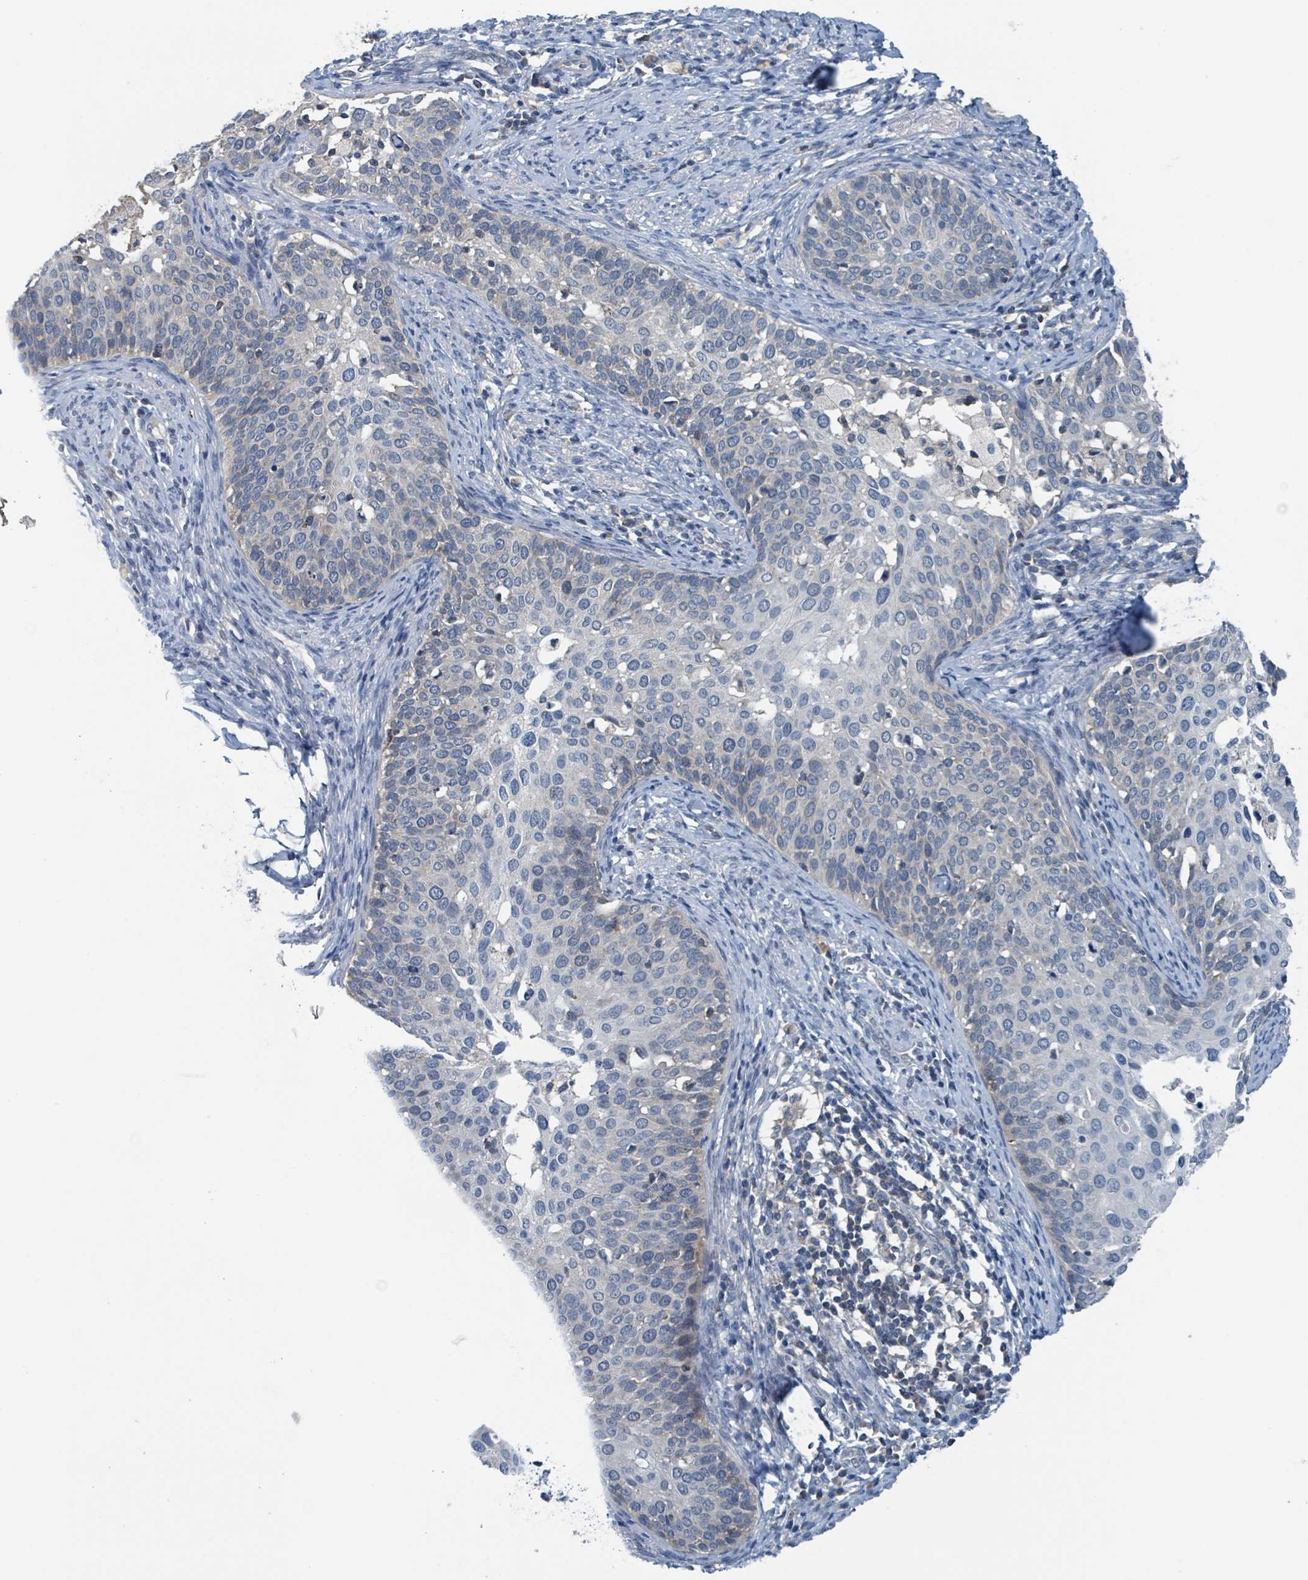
{"staining": {"intensity": "negative", "quantity": "none", "location": "none"}, "tissue": "cervical cancer", "cell_type": "Tumor cells", "image_type": "cancer", "snomed": [{"axis": "morphology", "description": "Squamous cell carcinoma, NOS"}, {"axis": "topography", "description": "Cervix"}], "caption": "Tumor cells are negative for brown protein staining in squamous cell carcinoma (cervical).", "gene": "ACBD4", "patient": {"sex": "female", "age": 44}}